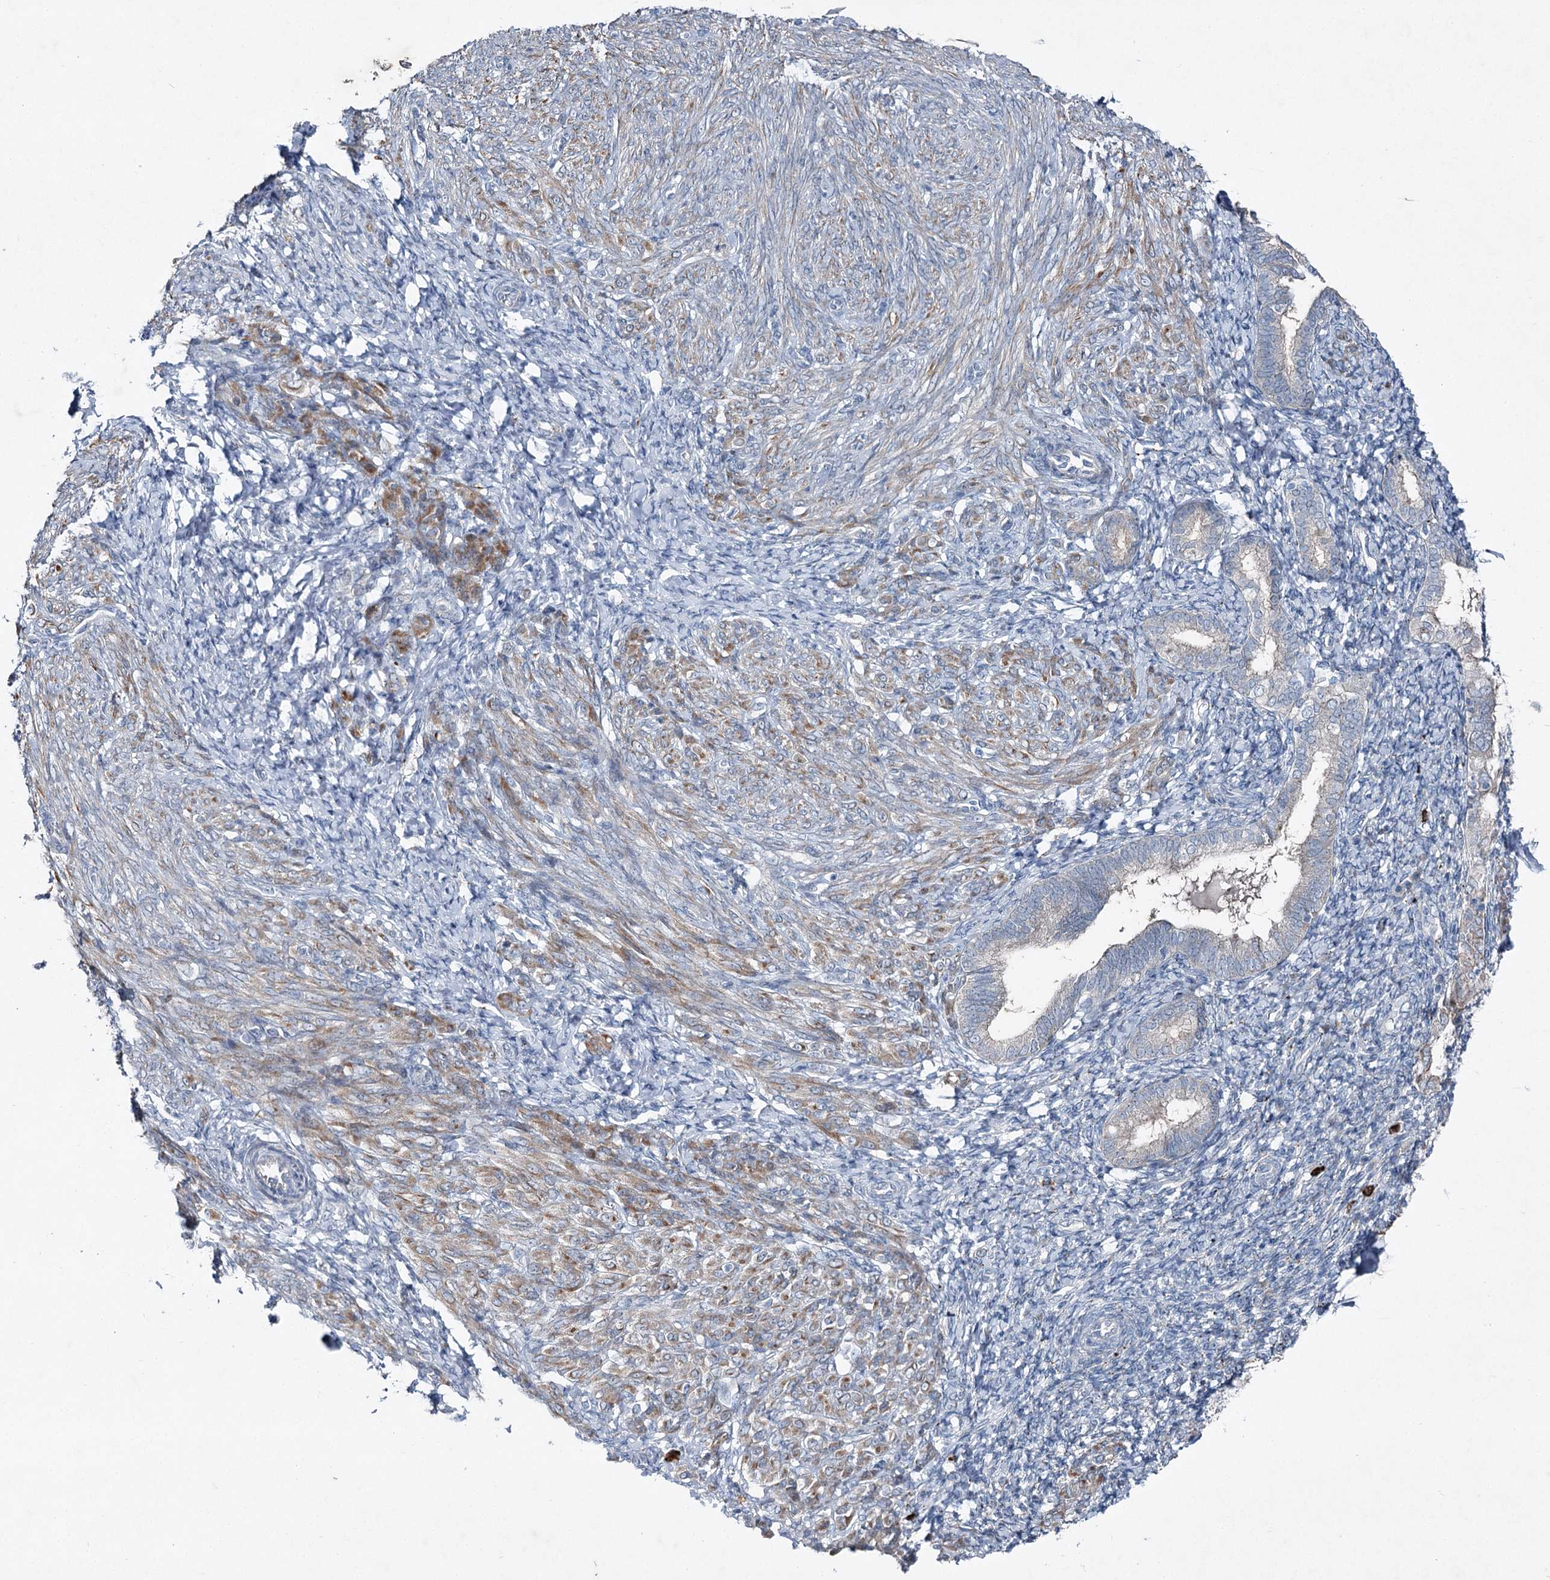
{"staining": {"intensity": "negative", "quantity": "none", "location": "none"}, "tissue": "endometrium", "cell_type": "Cells in endometrial stroma", "image_type": "normal", "snomed": [{"axis": "morphology", "description": "Normal tissue, NOS"}, {"axis": "topography", "description": "Endometrium"}], "caption": "A high-resolution image shows IHC staining of unremarkable endometrium, which shows no significant positivity in cells in endometrial stroma.", "gene": "ENSG00000285330", "patient": {"sex": "female", "age": 72}}